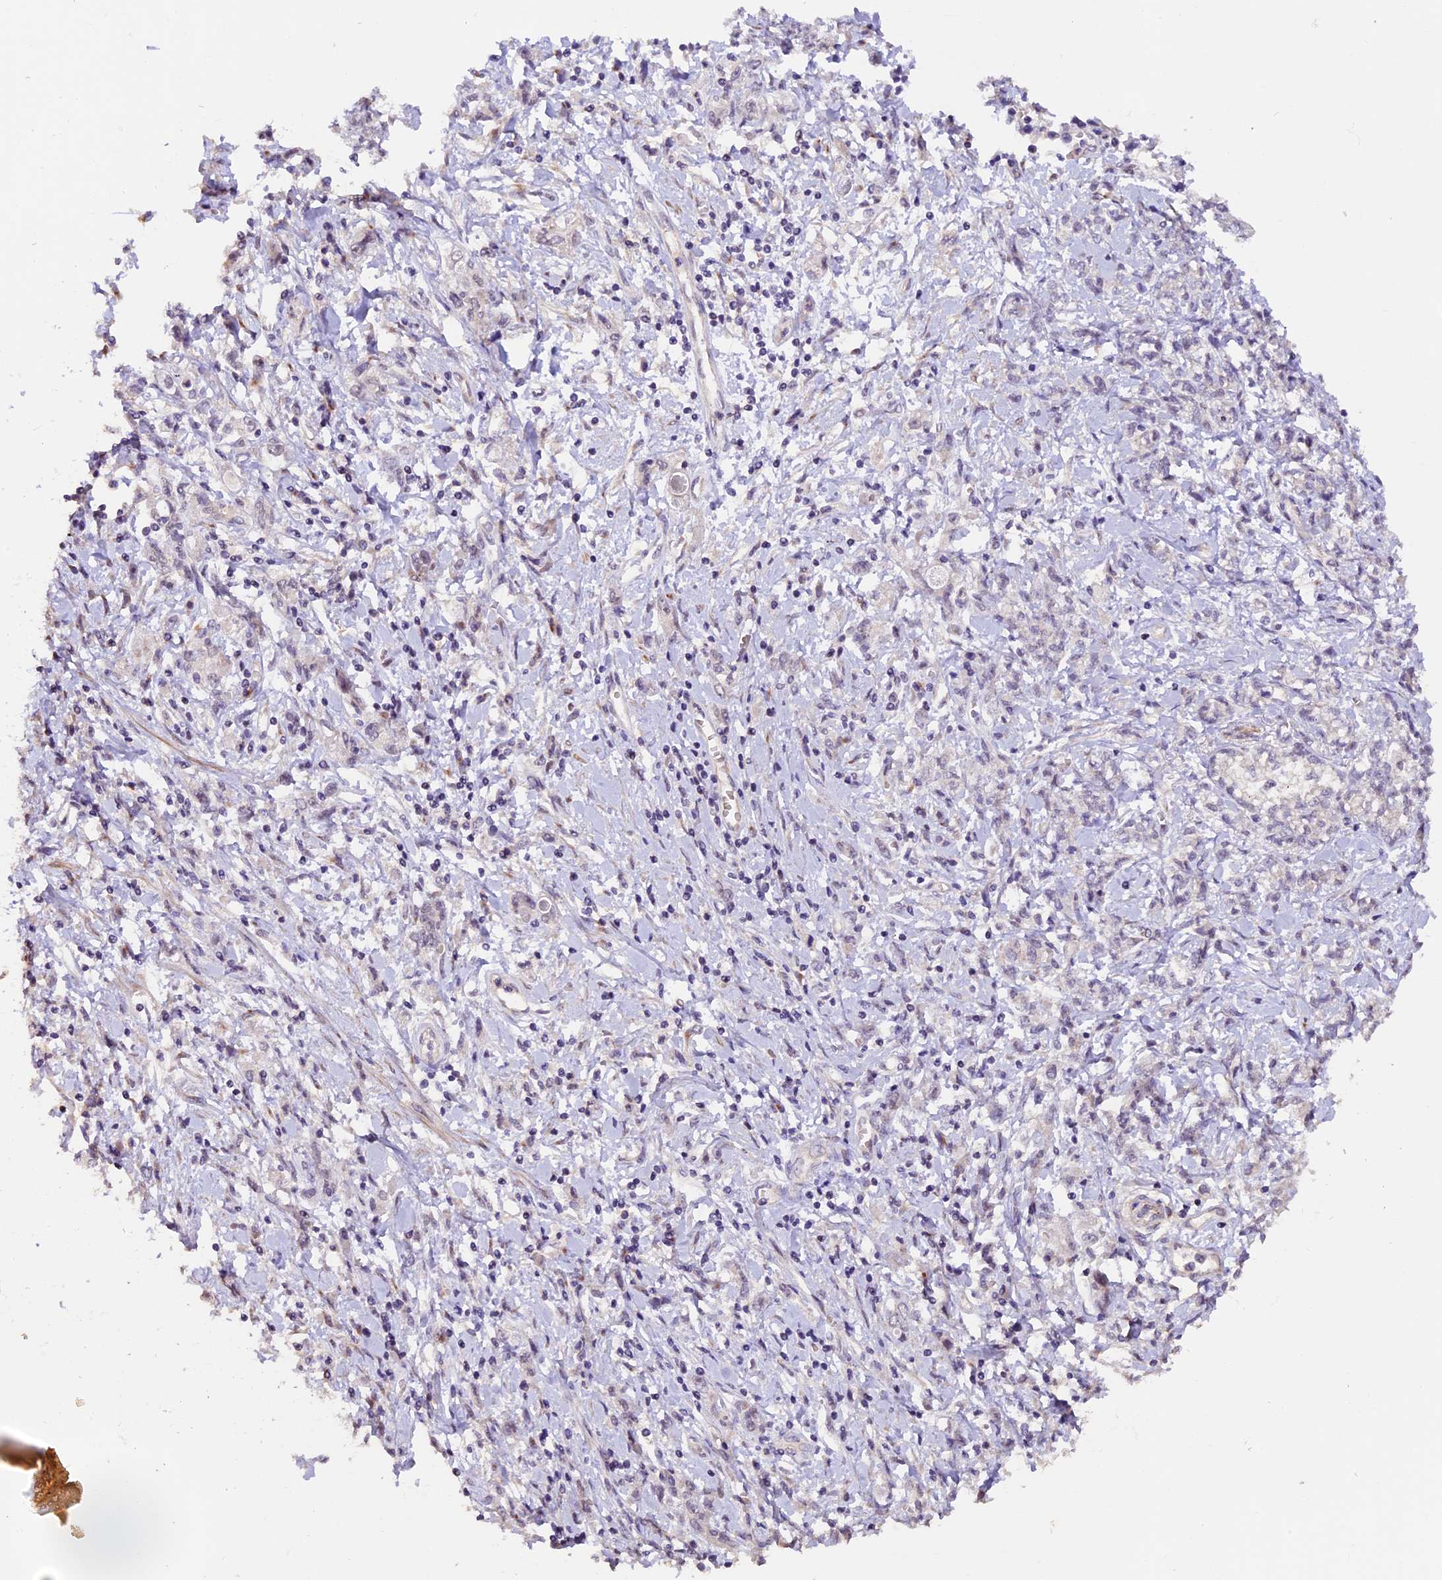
{"staining": {"intensity": "negative", "quantity": "none", "location": "none"}, "tissue": "stomach cancer", "cell_type": "Tumor cells", "image_type": "cancer", "snomed": [{"axis": "morphology", "description": "Adenocarcinoma, NOS"}, {"axis": "topography", "description": "Stomach"}], "caption": "The image demonstrates no significant positivity in tumor cells of stomach cancer. (Brightfield microscopy of DAB immunohistochemistry at high magnification).", "gene": "GNB5", "patient": {"sex": "female", "age": 76}}